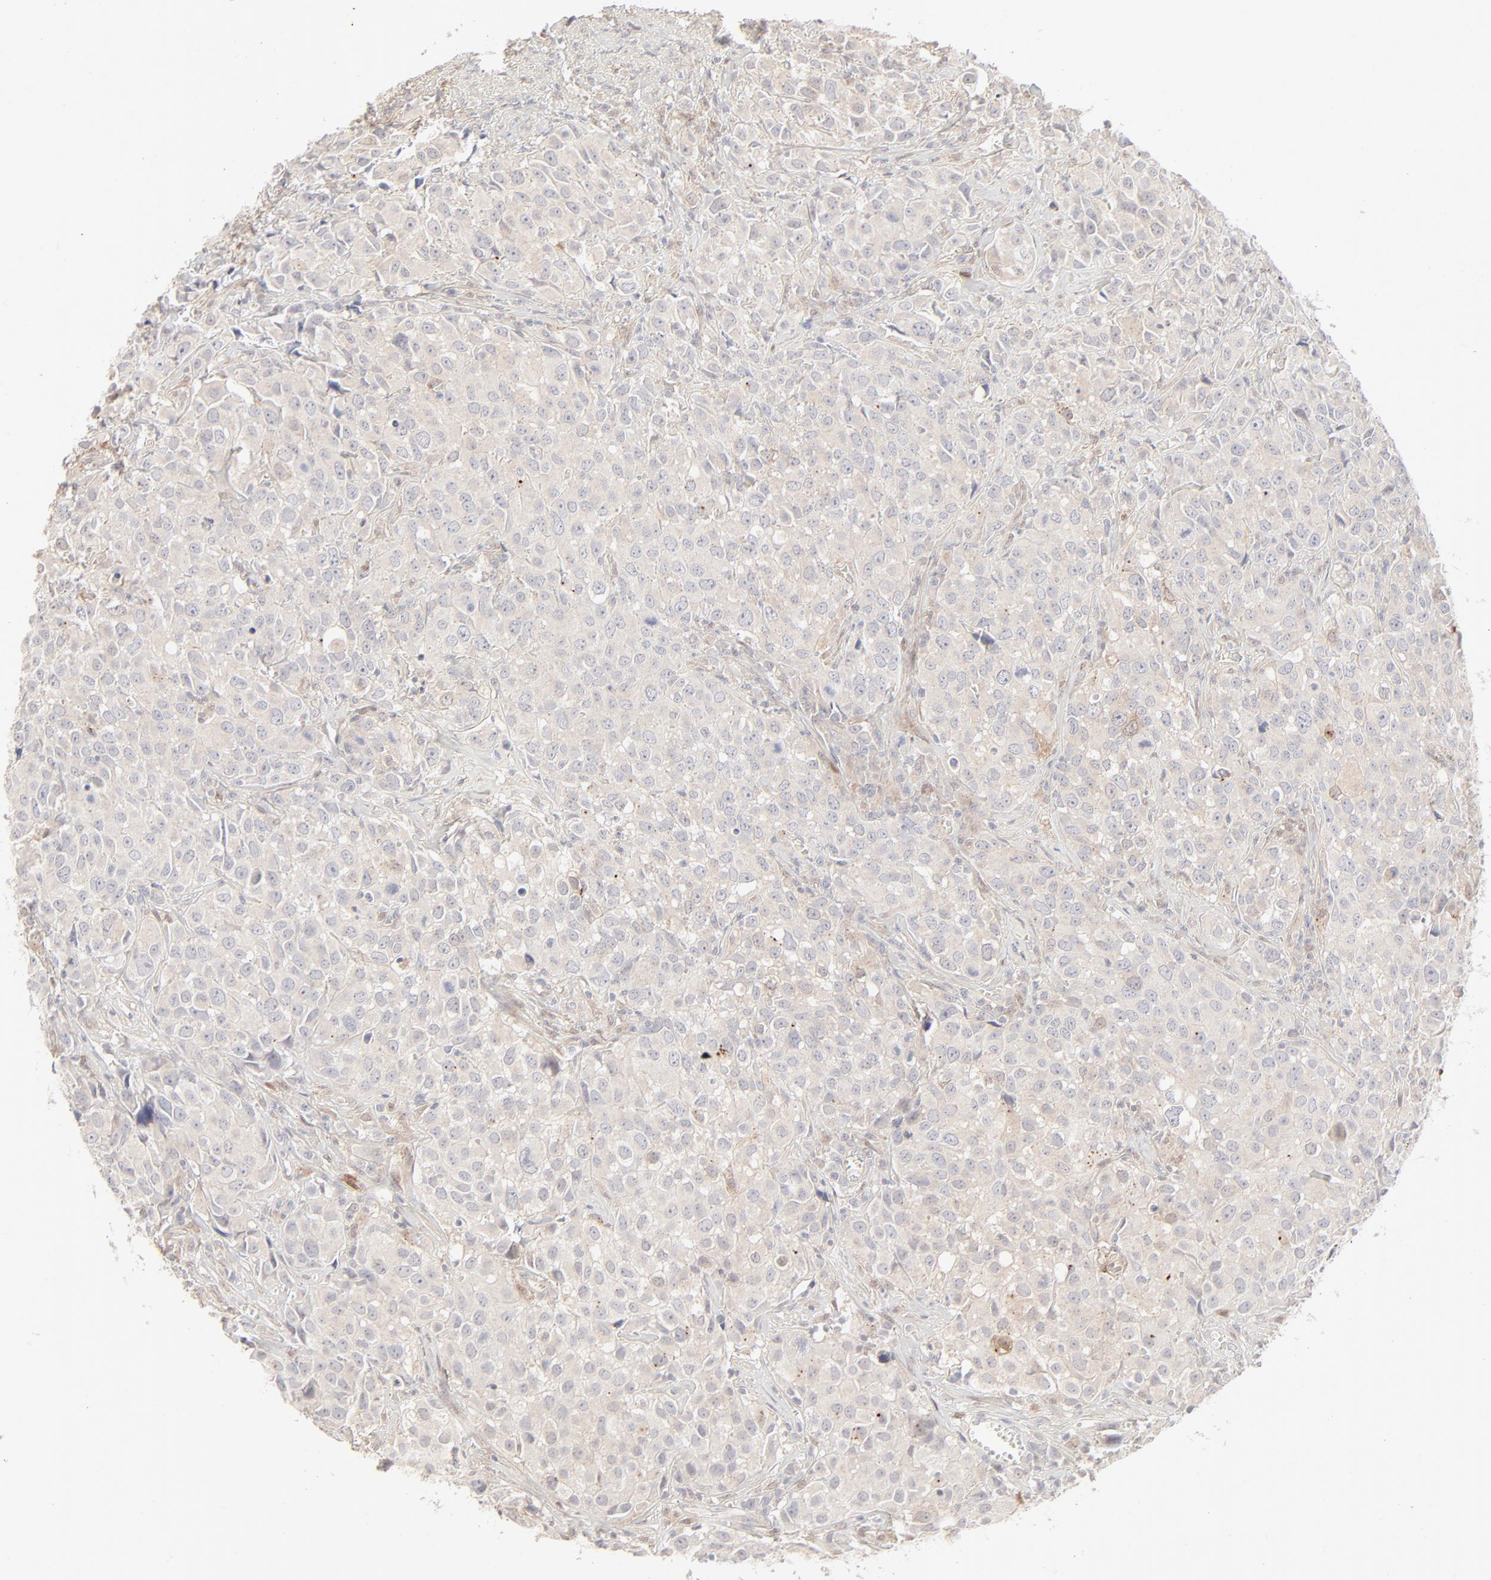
{"staining": {"intensity": "negative", "quantity": "none", "location": "none"}, "tissue": "urothelial cancer", "cell_type": "Tumor cells", "image_type": "cancer", "snomed": [{"axis": "morphology", "description": "Urothelial carcinoma, High grade"}, {"axis": "topography", "description": "Urinary bladder"}], "caption": "Immunohistochemistry histopathology image of urothelial carcinoma (high-grade) stained for a protein (brown), which exhibits no positivity in tumor cells.", "gene": "LGALS2", "patient": {"sex": "female", "age": 75}}